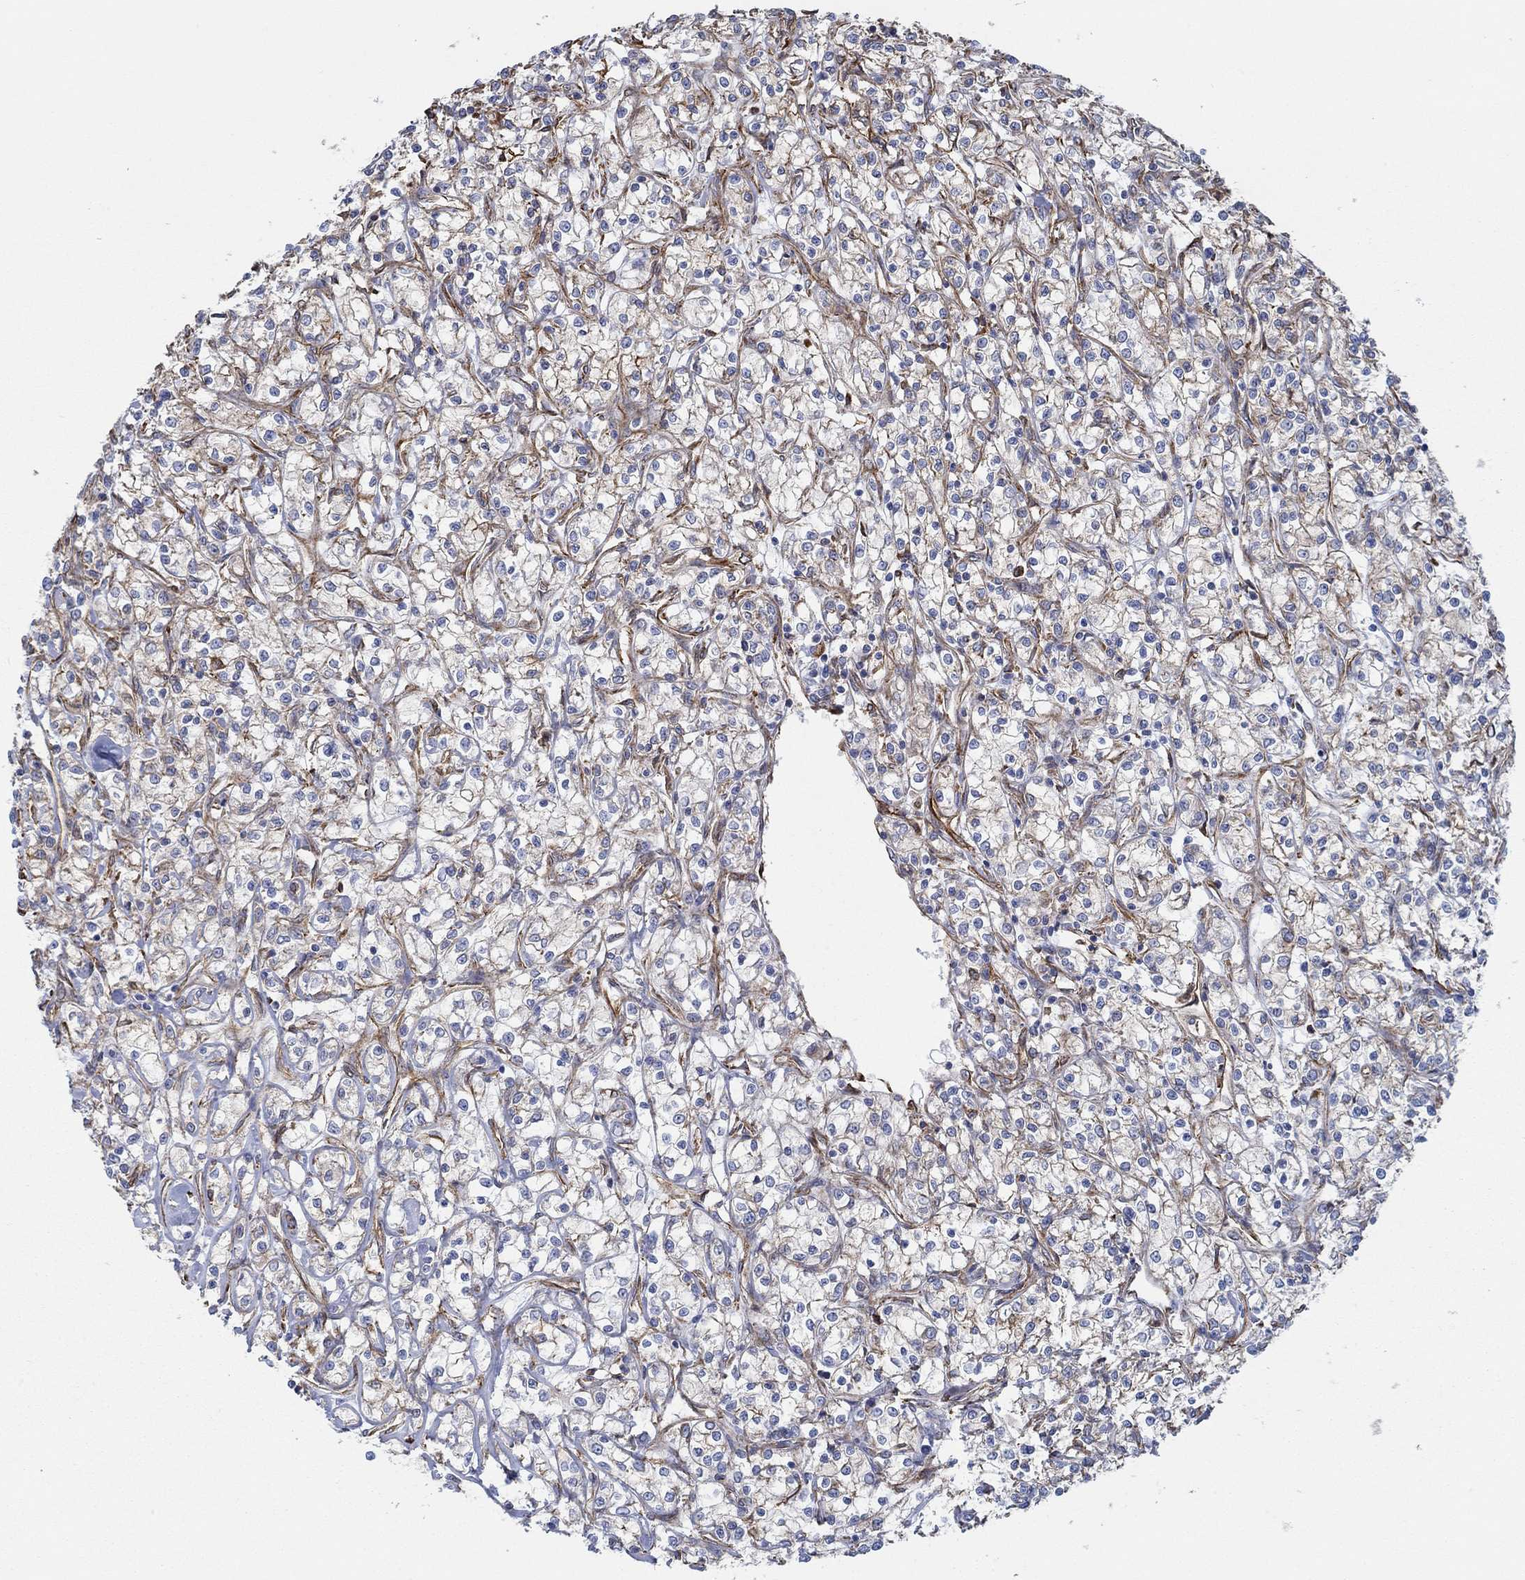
{"staining": {"intensity": "negative", "quantity": "none", "location": "none"}, "tissue": "renal cancer", "cell_type": "Tumor cells", "image_type": "cancer", "snomed": [{"axis": "morphology", "description": "Adenocarcinoma, NOS"}, {"axis": "topography", "description": "Kidney"}], "caption": "This is an immunohistochemistry photomicrograph of human adenocarcinoma (renal). There is no staining in tumor cells.", "gene": "STC2", "patient": {"sex": "female", "age": 59}}